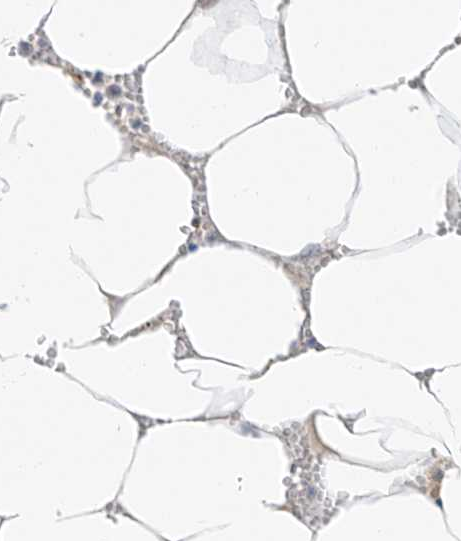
{"staining": {"intensity": "weak", "quantity": "<25%", "location": "nuclear"}, "tissue": "bone marrow", "cell_type": "Hematopoietic cells", "image_type": "normal", "snomed": [{"axis": "morphology", "description": "Normal tissue, NOS"}, {"axis": "topography", "description": "Bone marrow"}], "caption": "The histopathology image reveals no staining of hematopoietic cells in normal bone marrow. (DAB (3,3'-diaminobenzidine) IHC visualized using brightfield microscopy, high magnification).", "gene": "ZNF774", "patient": {"sex": "male", "age": 70}}